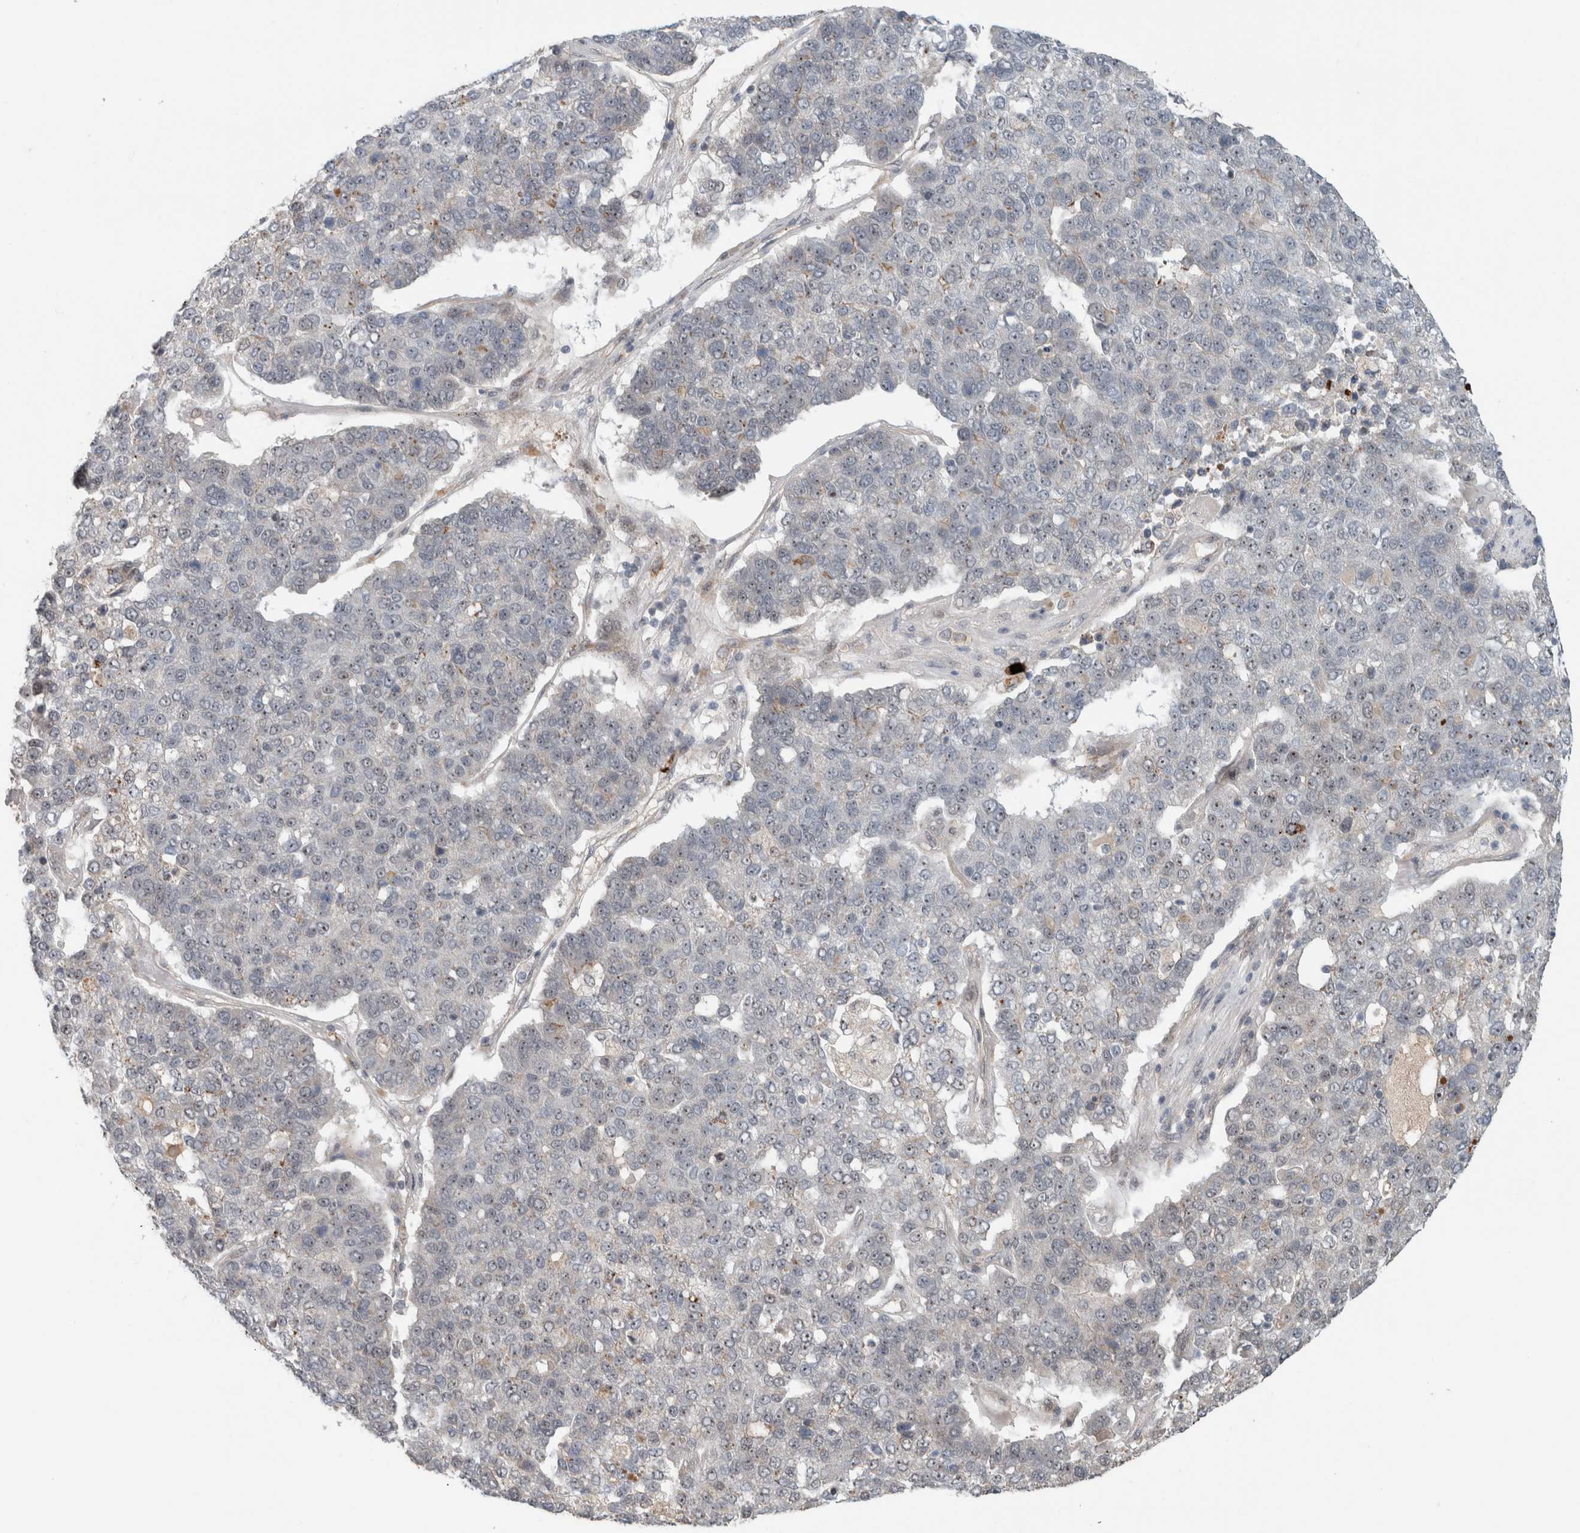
{"staining": {"intensity": "weak", "quantity": ">75%", "location": "nuclear"}, "tissue": "pancreatic cancer", "cell_type": "Tumor cells", "image_type": "cancer", "snomed": [{"axis": "morphology", "description": "Adenocarcinoma, NOS"}, {"axis": "topography", "description": "Pancreas"}], "caption": "Immunohistochemical staining of adenocarcinoma (pancreatic) shows low levels of weak nuclear expression in approximately >75% of tumor cells. Using DAB (3,3'-diaminobenzidine) (brown) and hematoxylin (blue) stains, captured at high magnification using brightfield microscopy.", "gene": "ZFP91", "patient": {"sex": "female", "age": 61}}